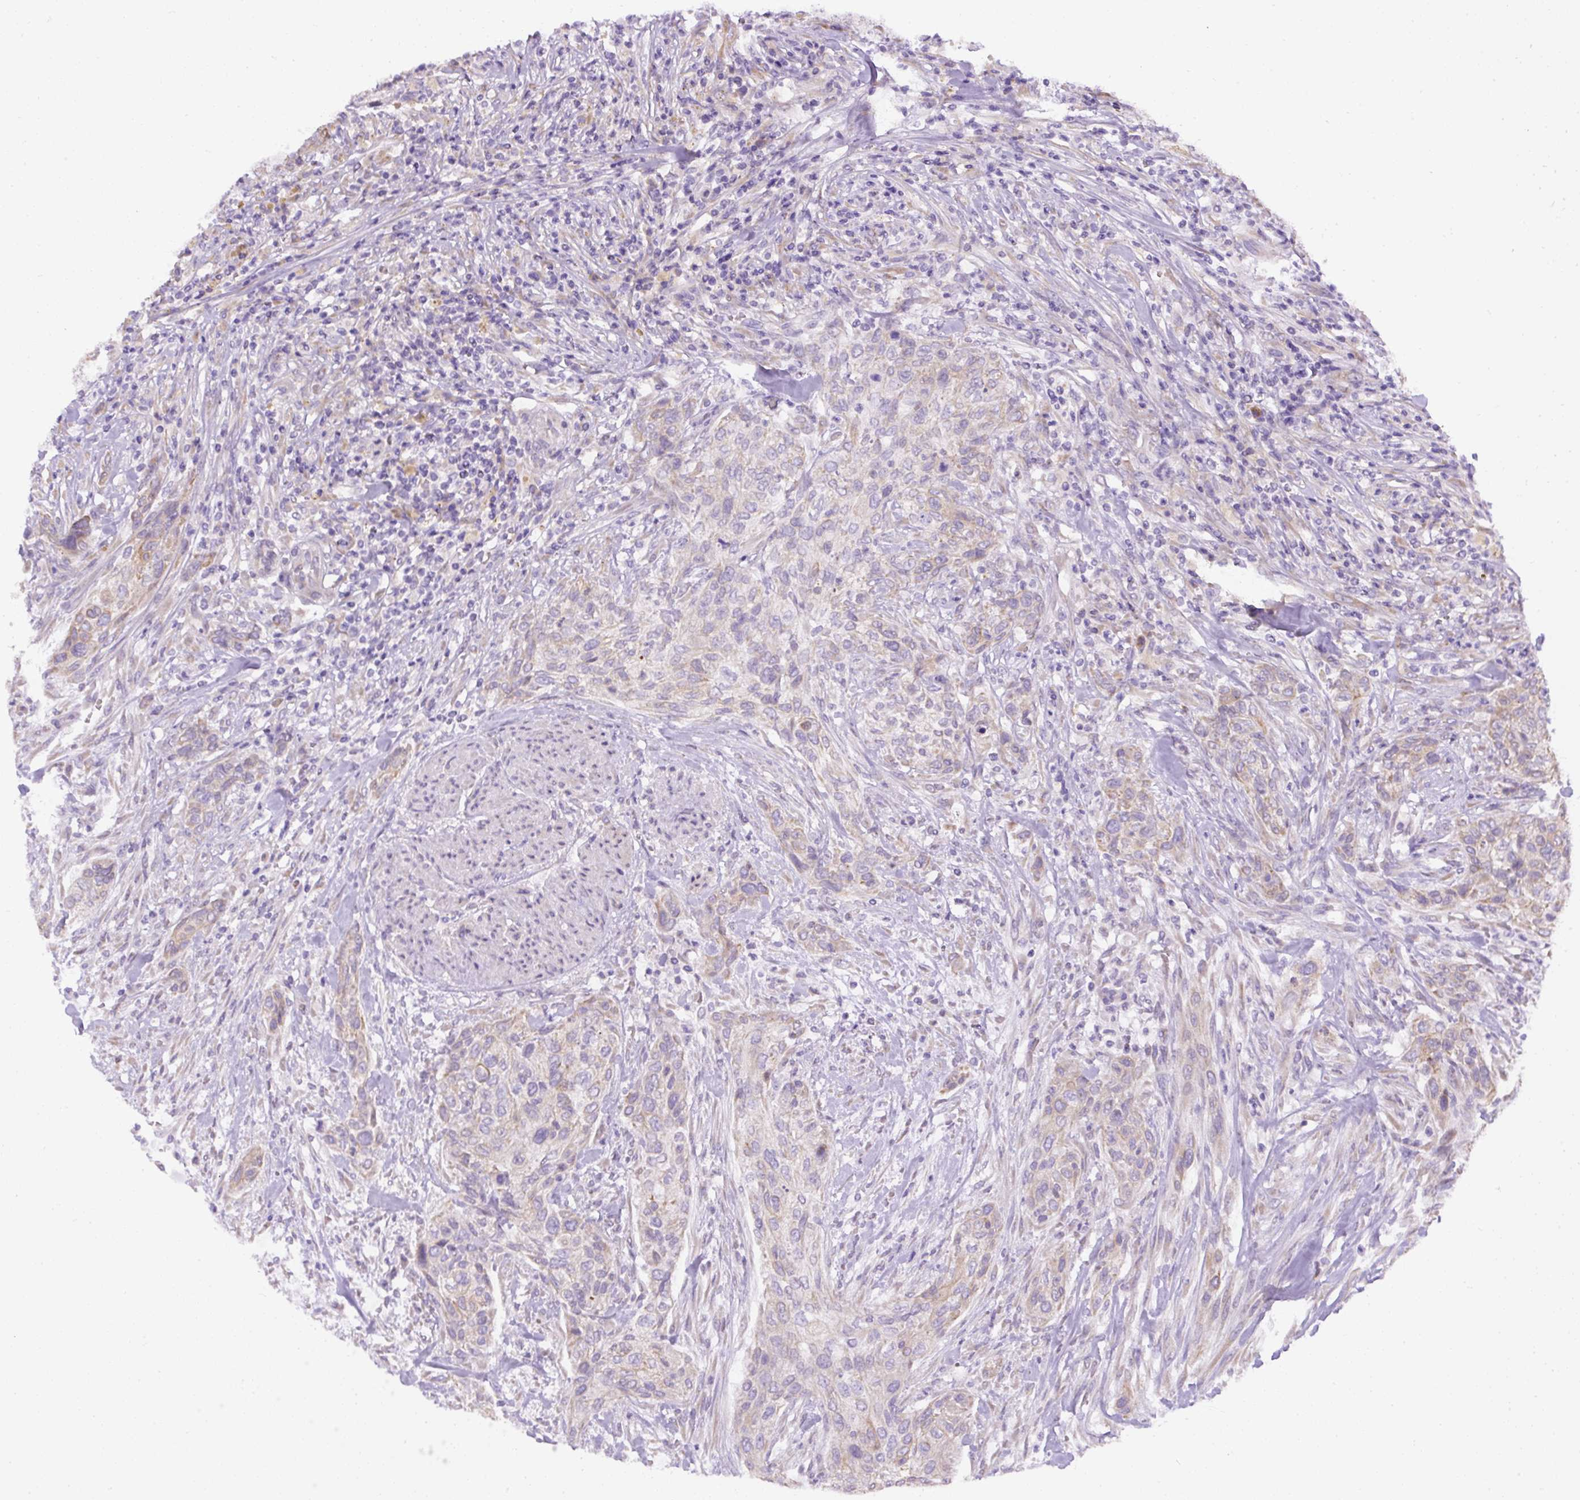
{"staining": {"intensity": "weak", "quantity": "<25%", "location": "cytoplasmic/membranous"}, "tissue": "urothelial cancer", "cell_type": "Tumor cells", "image_type": "cancer", "snomed": [{"axis": "morphology", "description": "Urothelial carcinoma, High grade"}, {"axis": "topography", "description": "Urinary bladder"}], "caption": "This is a micrograph of immunohistochemistry staining of urothelial carcinoma (high-grade), which shows no expression in tumor cells. (Immunohistochemistry (ihc), brightfield microscopy, high magnification).", "gene": "FAM149A", "patient": {"sex": "male", "age": 35}}